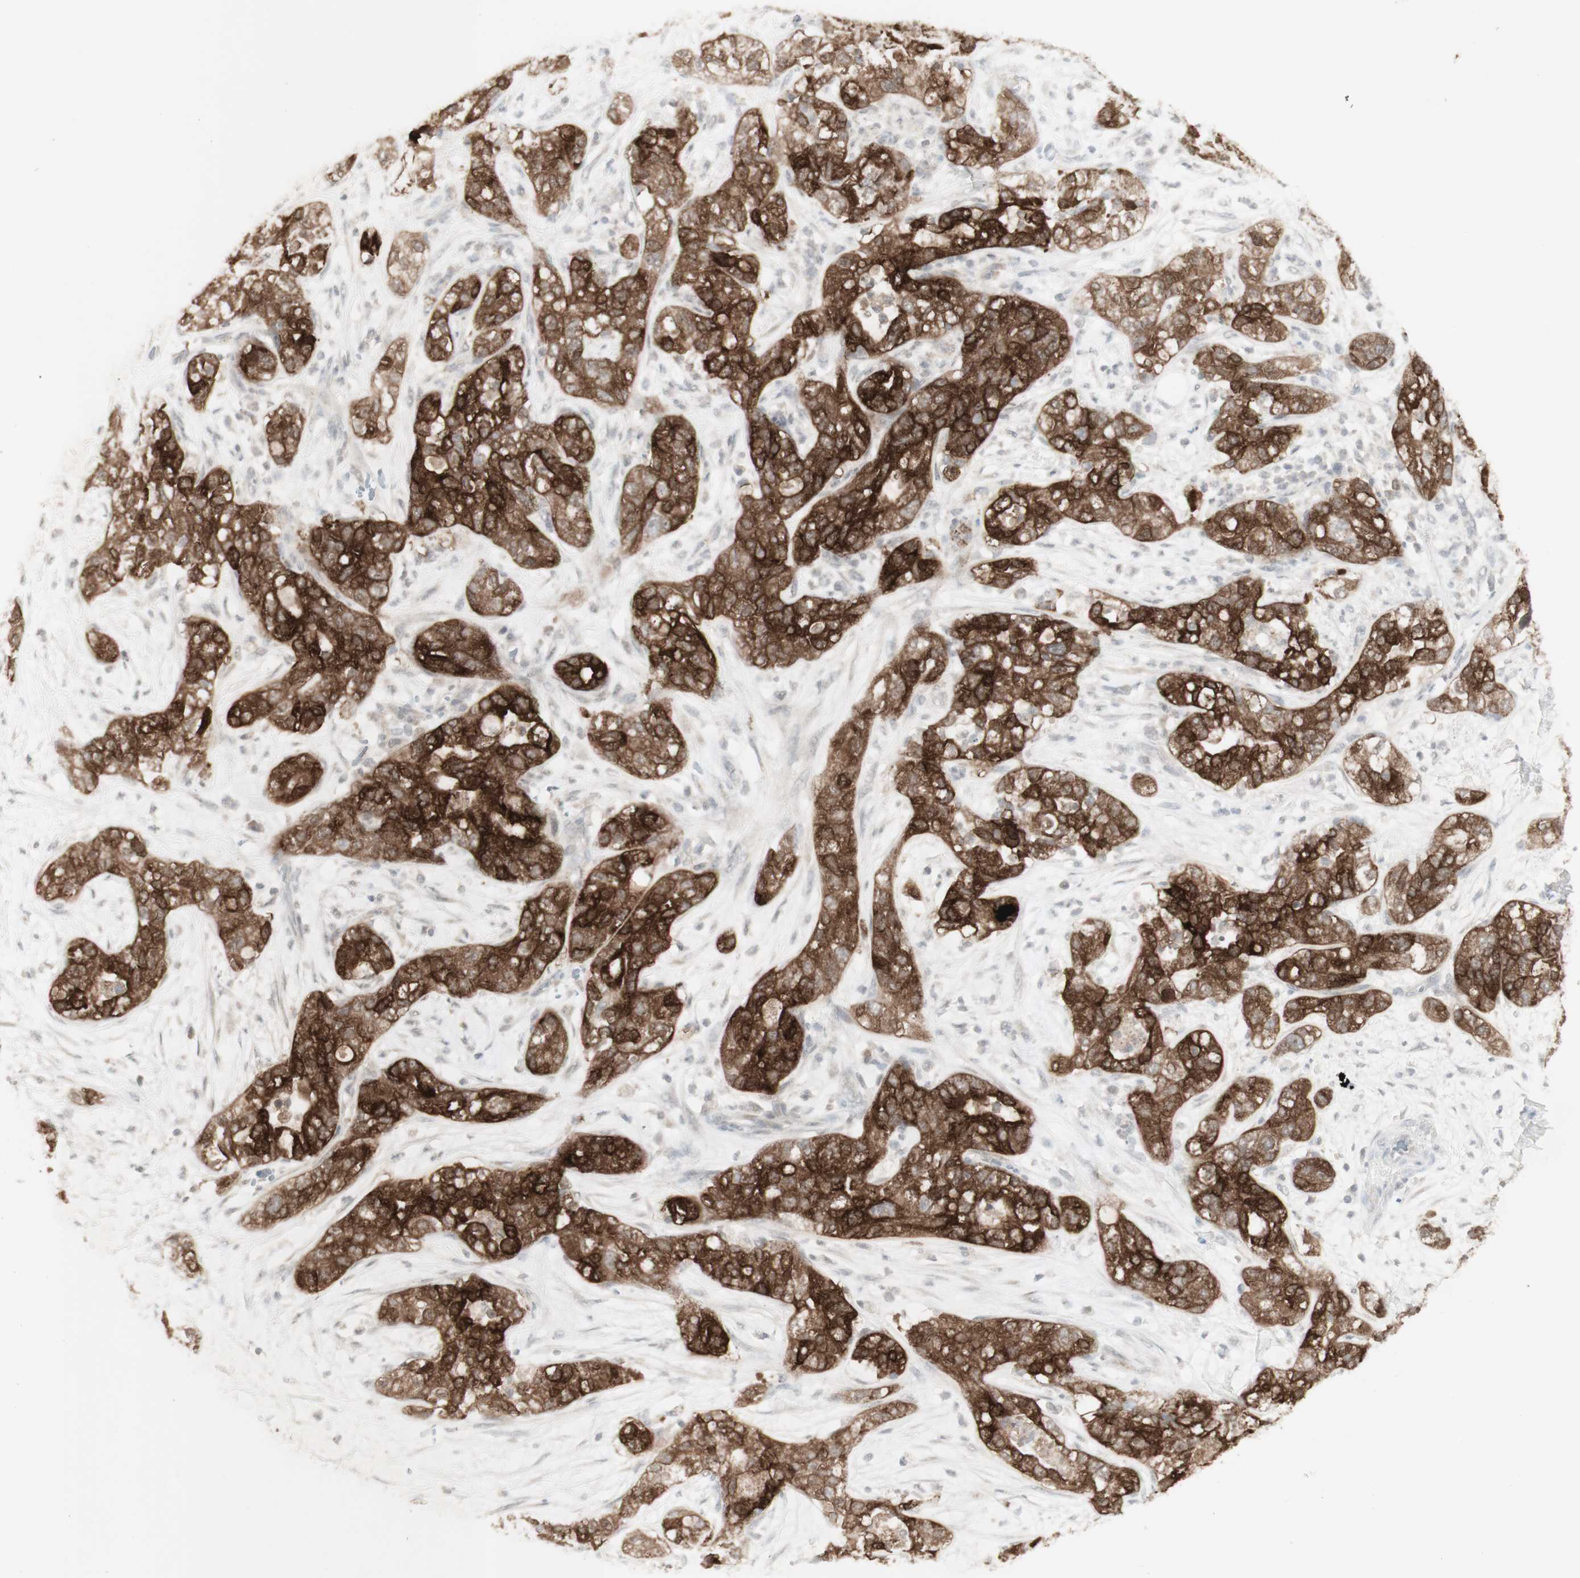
{"staining": {"intensity": "strong", "quantity": ">75%", "location": "cytoplasmic/membranous"}, "tissue": "pancreatic cancer", "cell_type": "Tumor cells", "image_type": "cancer", "snomed": [{"axis": "morphology", "description": "Adenocarcinoma, NOS"}, {"axis": "topography", "description": "Pancreas"}], "caption": "Tumor cells exhibit high levels of strong cytoplasmic/membranous staining in about >75% of cells in human pancreatic adenocarcinoma.", "gene": "C1orf116", "patient": {"sex": "female", "age": 78}}